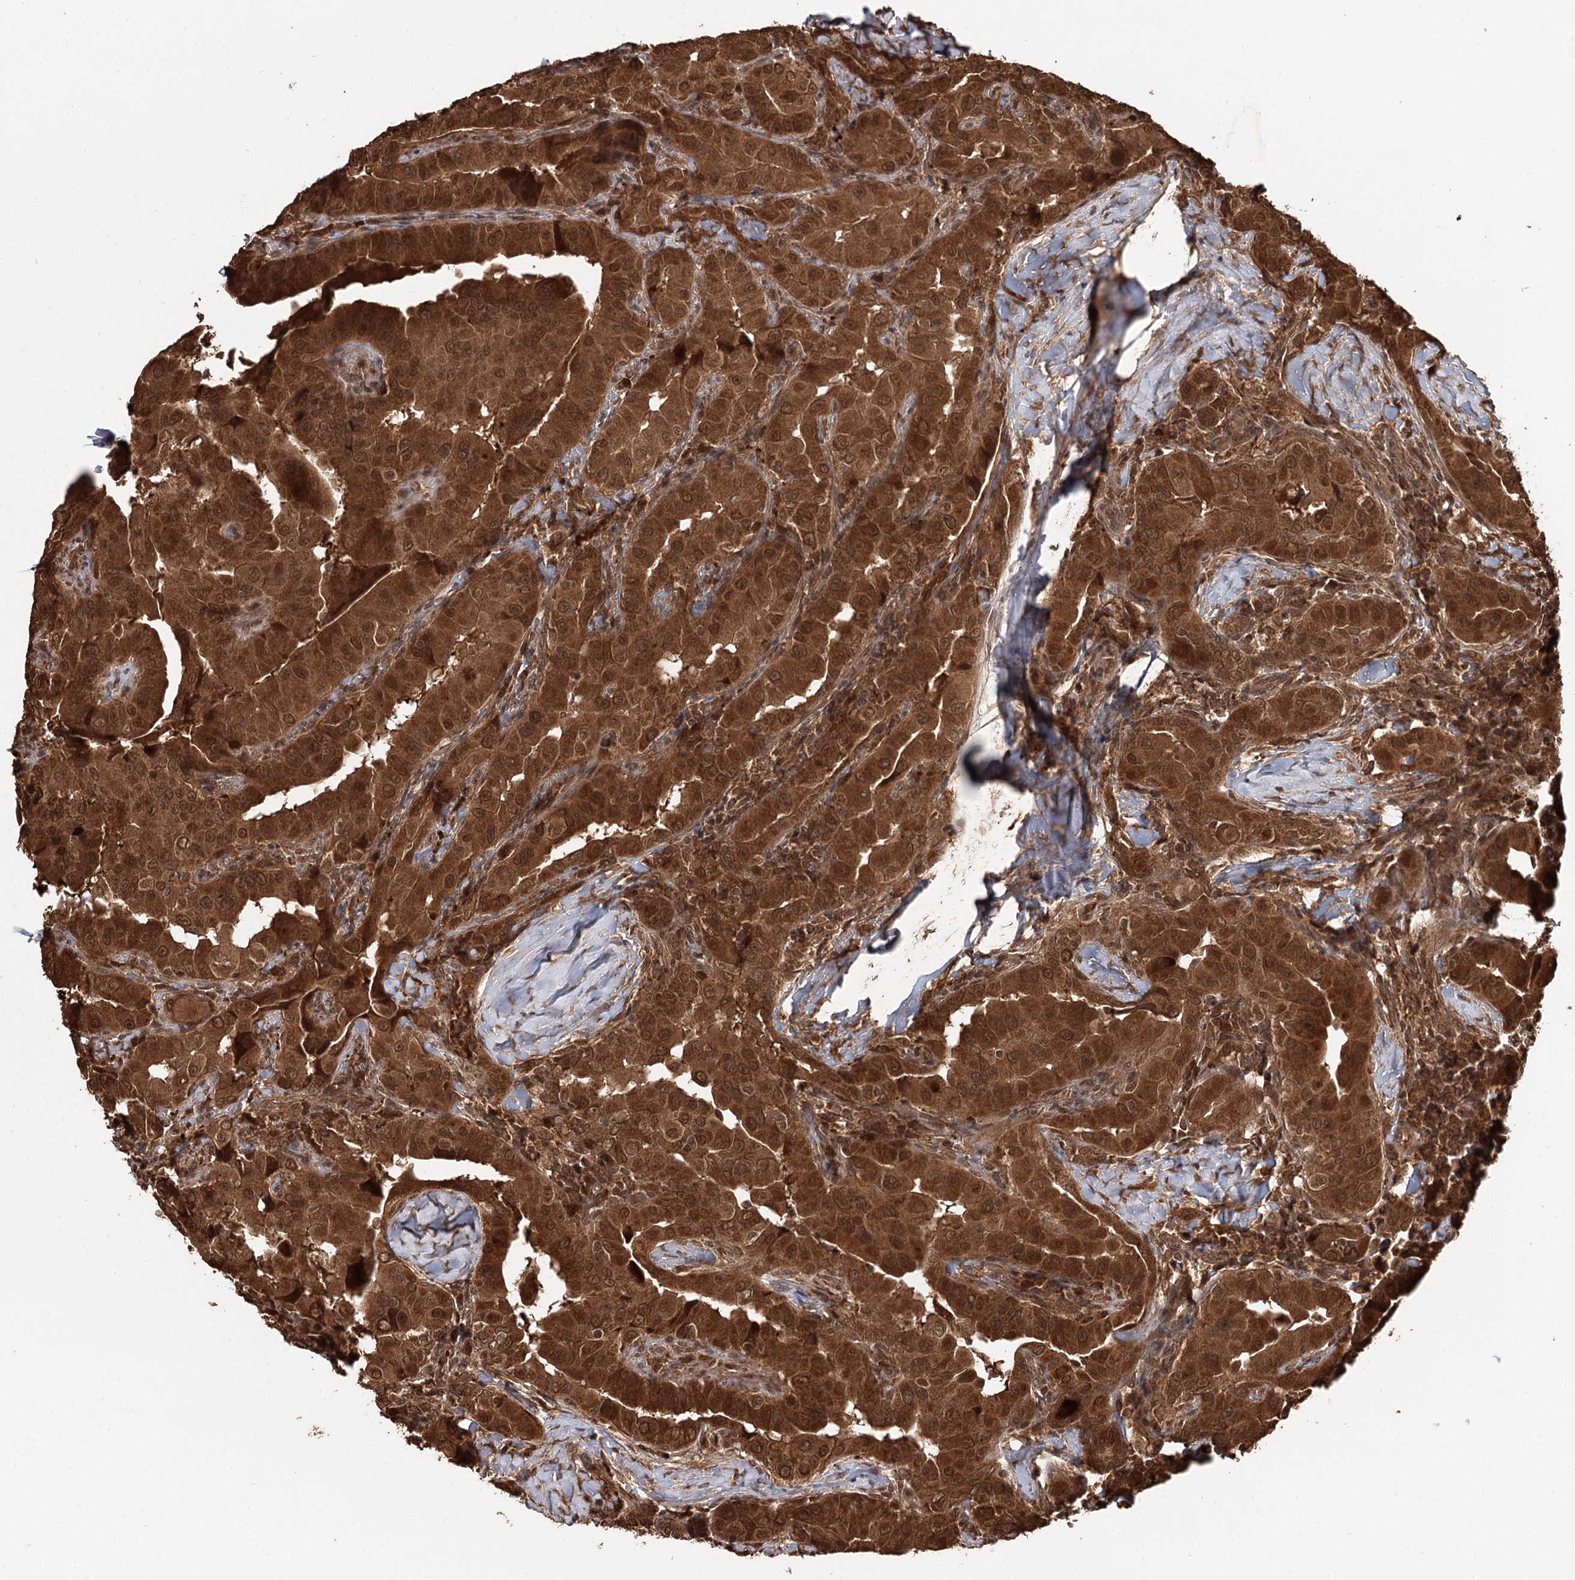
{"staining": {"intensity": "strong", "quantity": ">75%", "location": "cytoplasmic/membranous,nuclear"}, "tissue": "thyroid cancer", "cell_type": "Tumor cells", "image_type": "cancer", "snomed": [{"axis": "morphology", "description": "Papillary adenocarcinoma, NOS"}, {"axis": "topography", "description": "Thyroid gland"}], "caption": "A micrograph showing strong cytoplasmic/membranous and nuclear staining in approximately >75% of tumor cells in papillary adenocarcinoma (thyroid), as visualized by brown immunohistochemical staining.", "gene": "N6AMT1", "patient": {"sex": "male", "age": 33}}